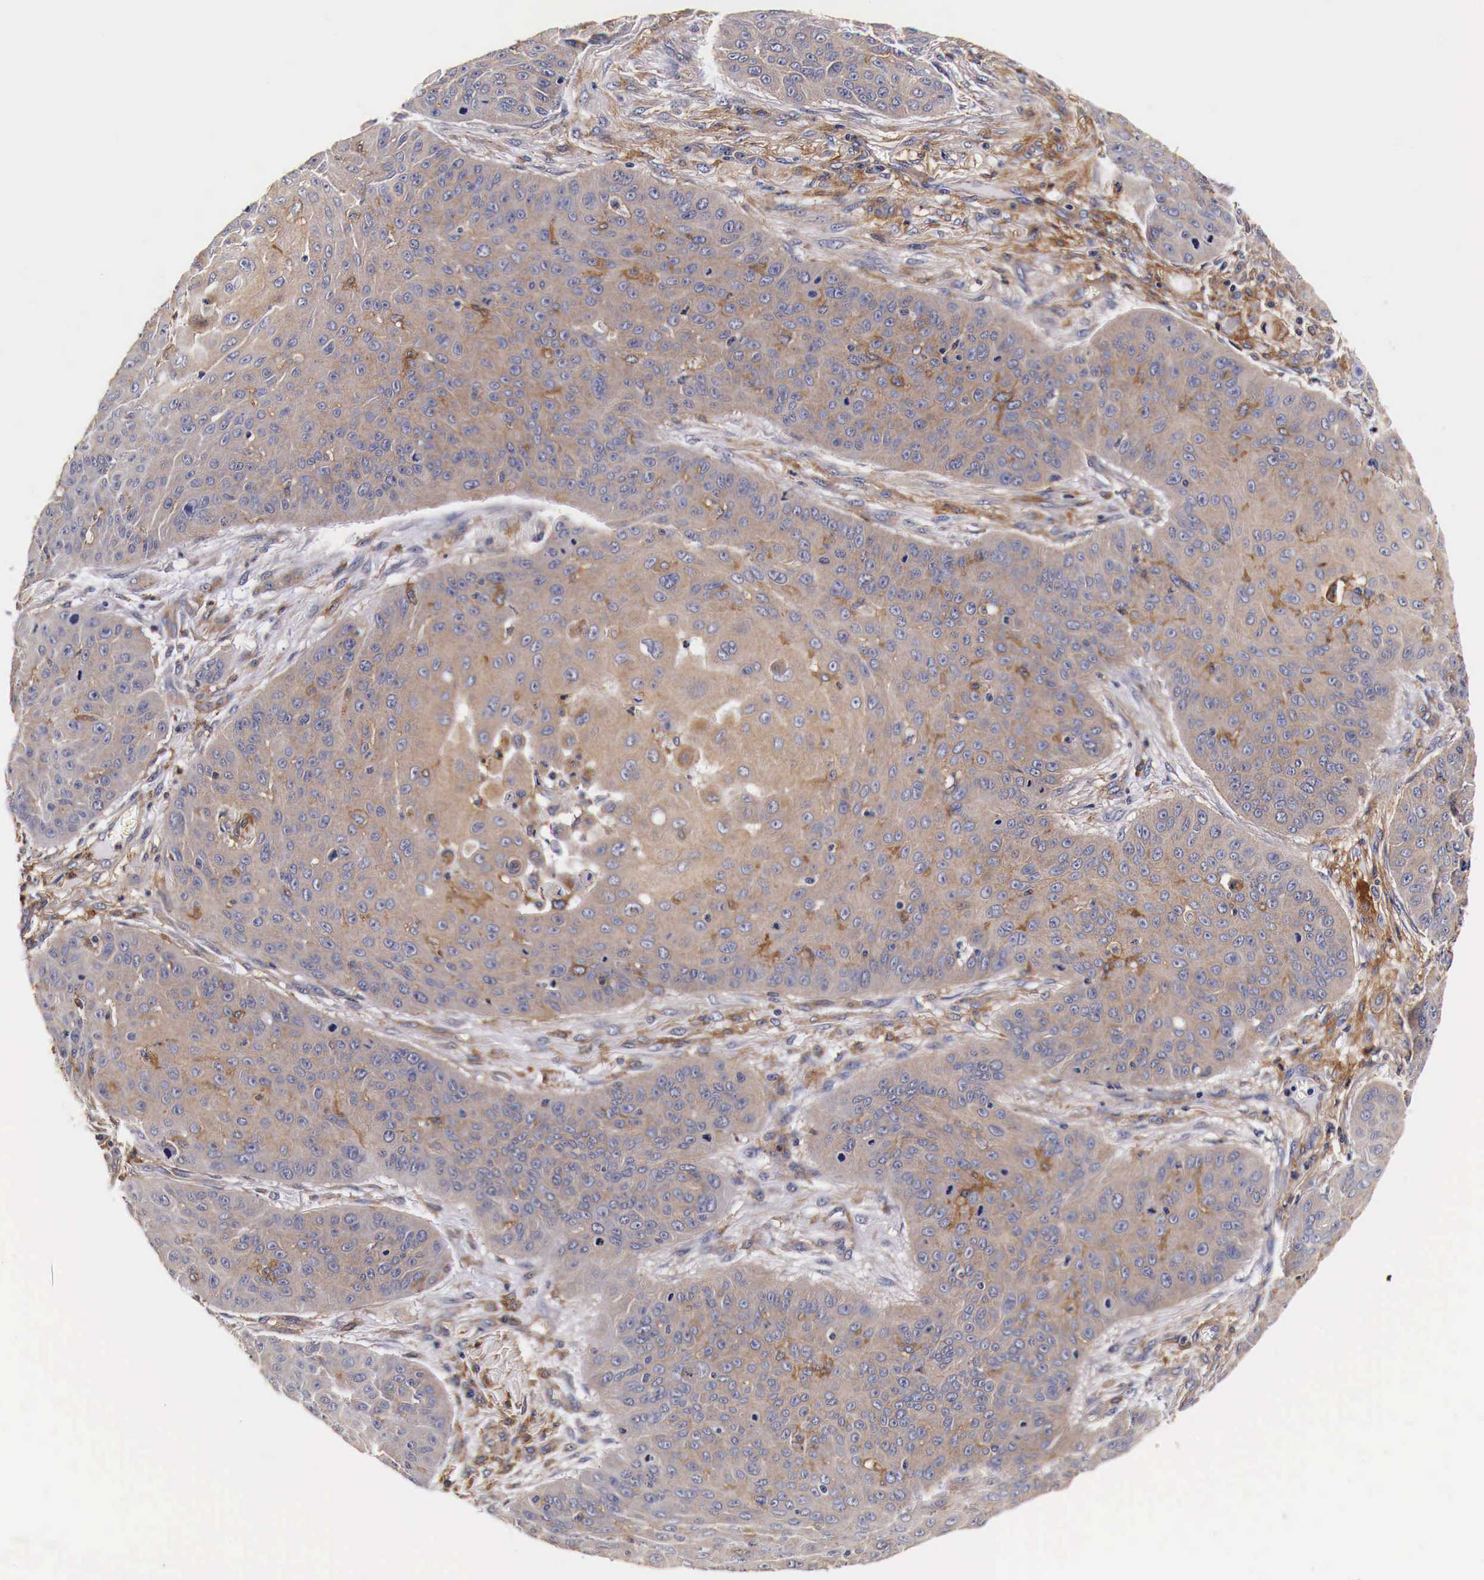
{"staining": {"intensity": "weak", "quantity": ">75%", "location": "cytoplasmic/membranous"}, "tissue": "skin cancer", "cell_type": "Tumor cells", "image_type": "cancer", "snomed": [{"axis": "morphology", "description": "Squamous cell carcinoma, NOS"}, {"axis": "topography", "description": "Skin"}], "caption": "An immunohistochemistry photomicrograph of neoplastic tissue is shown. Protein staining in brown shows weak cytoplasmic/membranous positivity in skin cancer (squamous cell carcinoma) within tumor cells.", "gene": "RP2", "patient": {"sex": "male", "age": 82}}